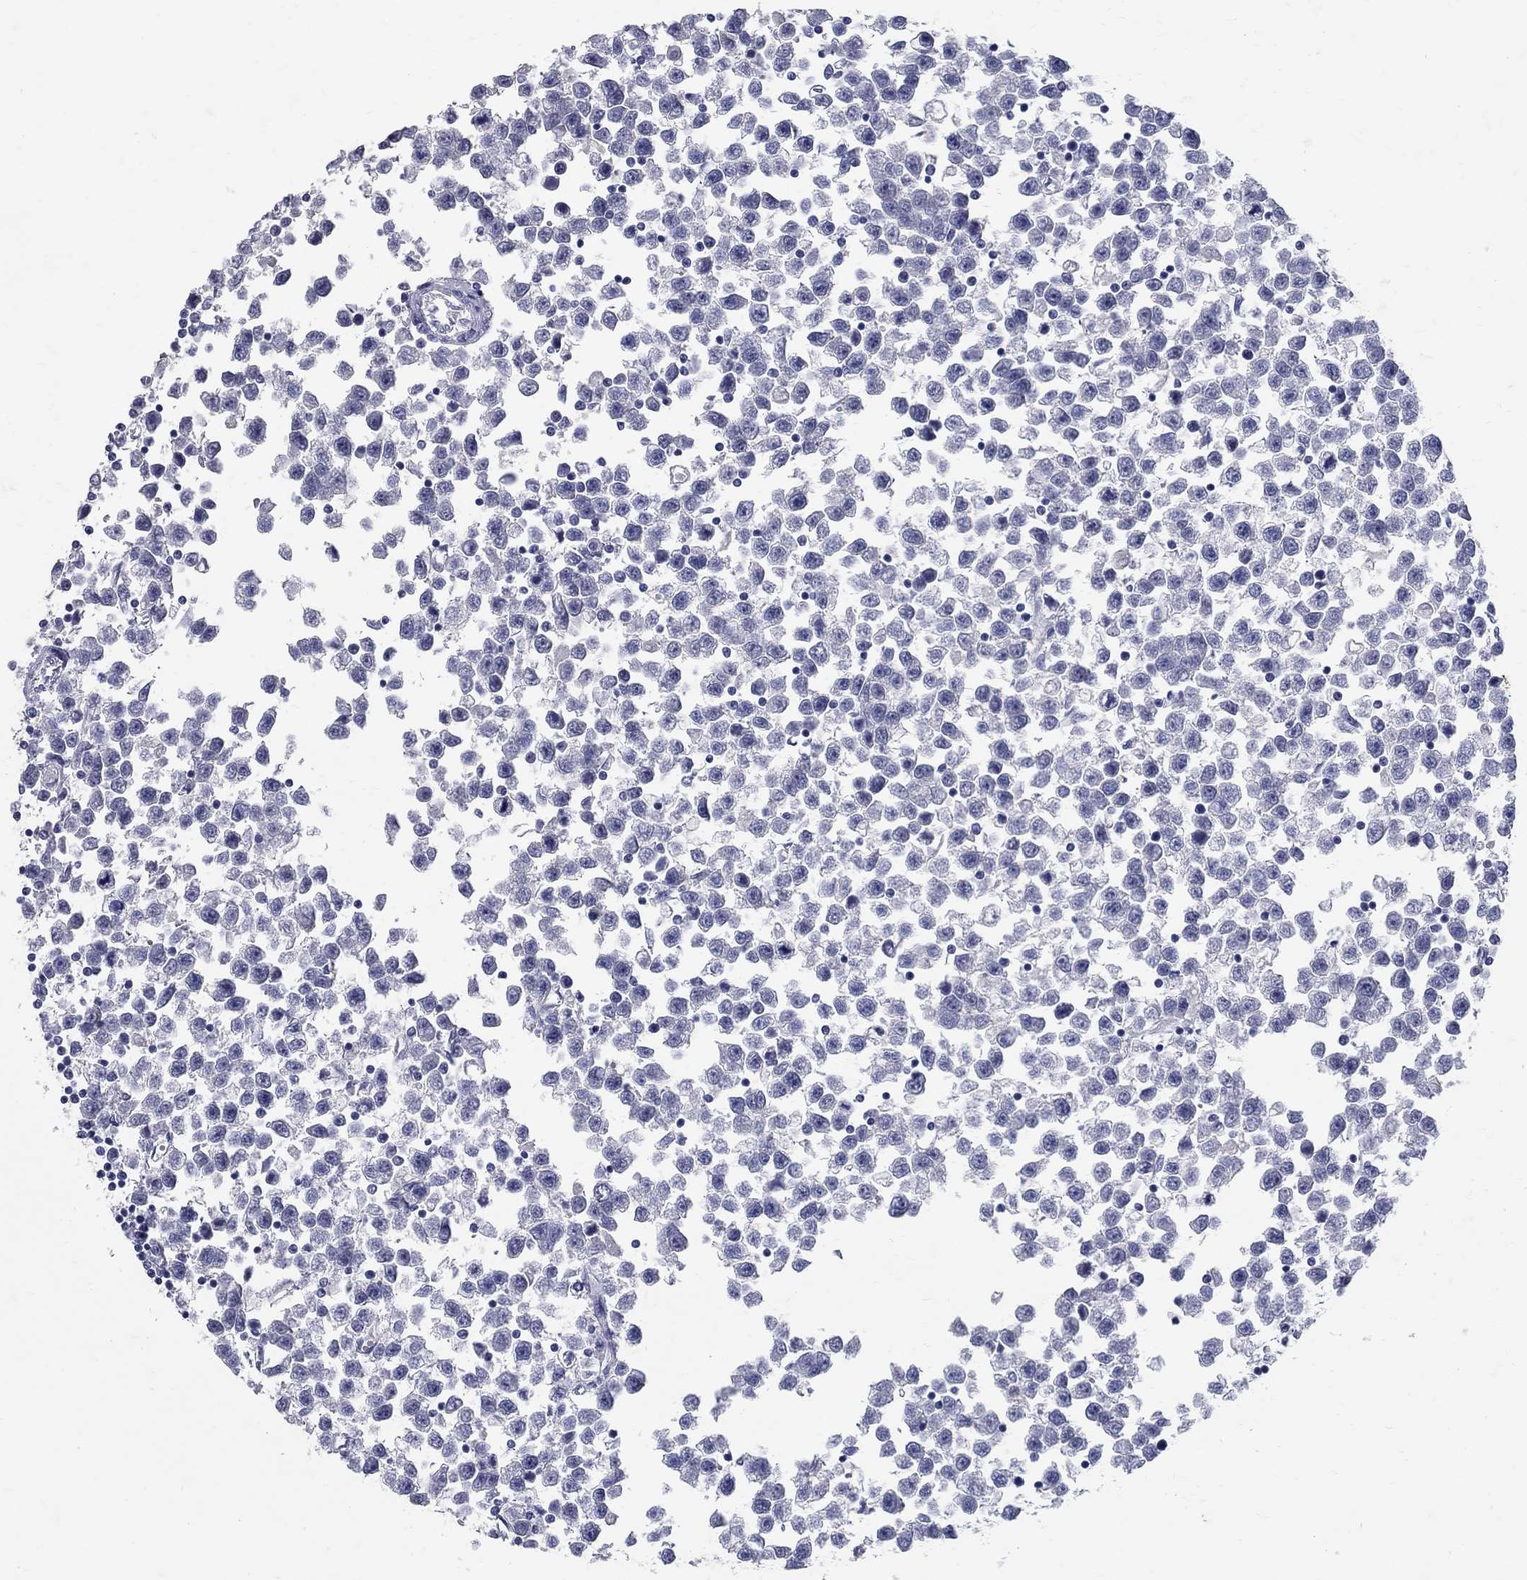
{"staining": {"intensity": "negative", "quantity": "none", "location": "none"}, "tissue": "testis cancer", "cell_type": "Tumor cells", "image_type": "cancer", "snomed": [{"axis": "morphology", "description": "Seminoma, NOS"}, {"axis": "topography", "description": "Testis"}], "caption": "IHC histopathology image of neoplastic tissue: seminoma (testis) stained with DAB reveals no significant protein staining in tumor cells.", "gene": "SOX2", "patient": {"sex": "male", "age": 34}}